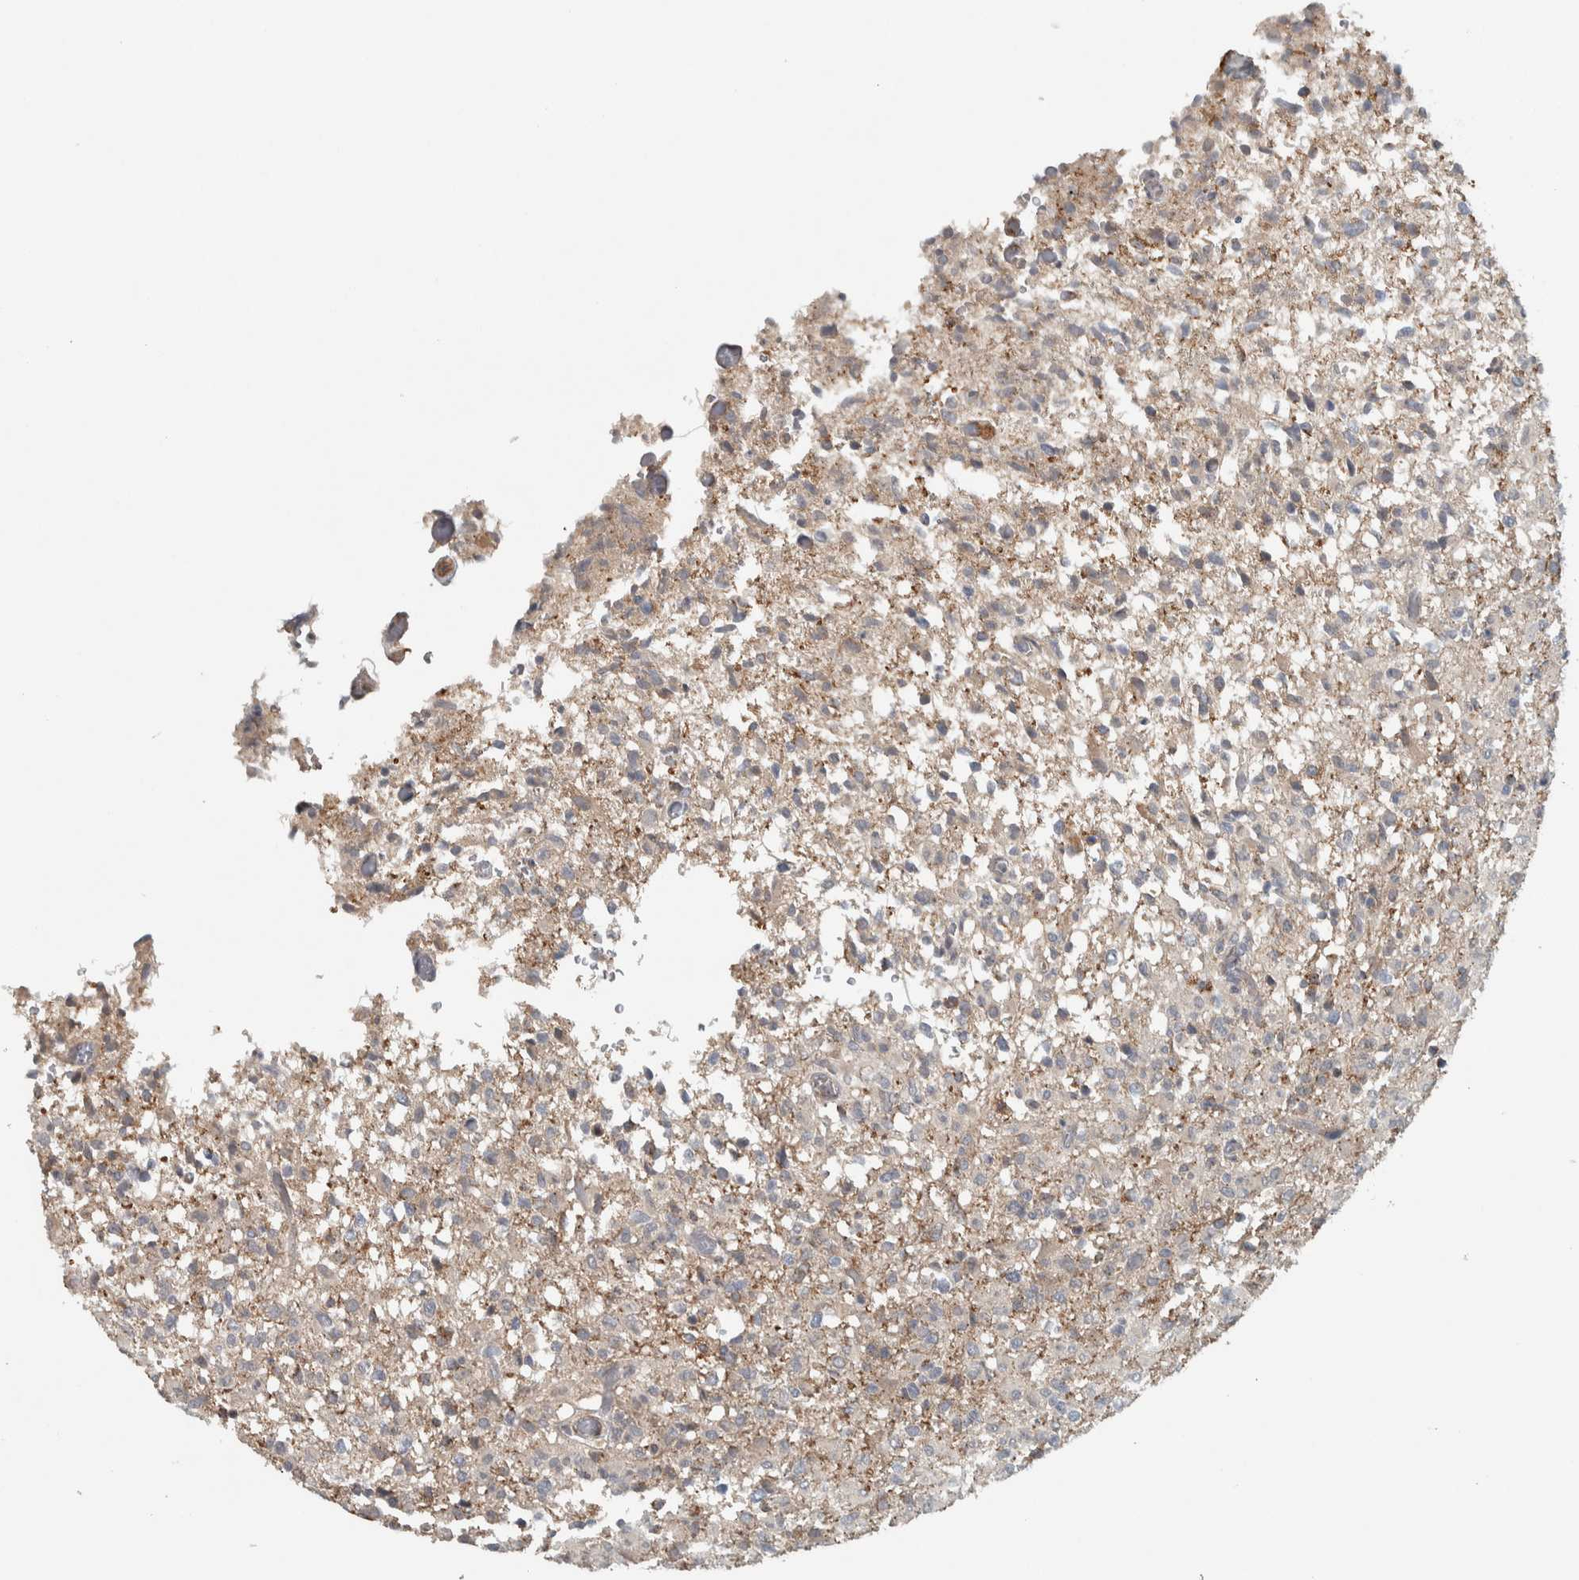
{"staining": {"intensity": "negative", "quantity": "none", "location": "none"}, "tissue": "glioma", "cell_type": "Tumor cells", "image_type": "cancer", "snomed": [{"axis": "morphology", "description": "Glioma, malignant, High grade"}, {"axis": "topography", "description": "Brain"}], "caption": "Immunohistochemical staining of human glioma demonstrates no significant expression in tumor cells.", "gene": "LBHD1", "patient": {"sex": "female", "age": 57}}